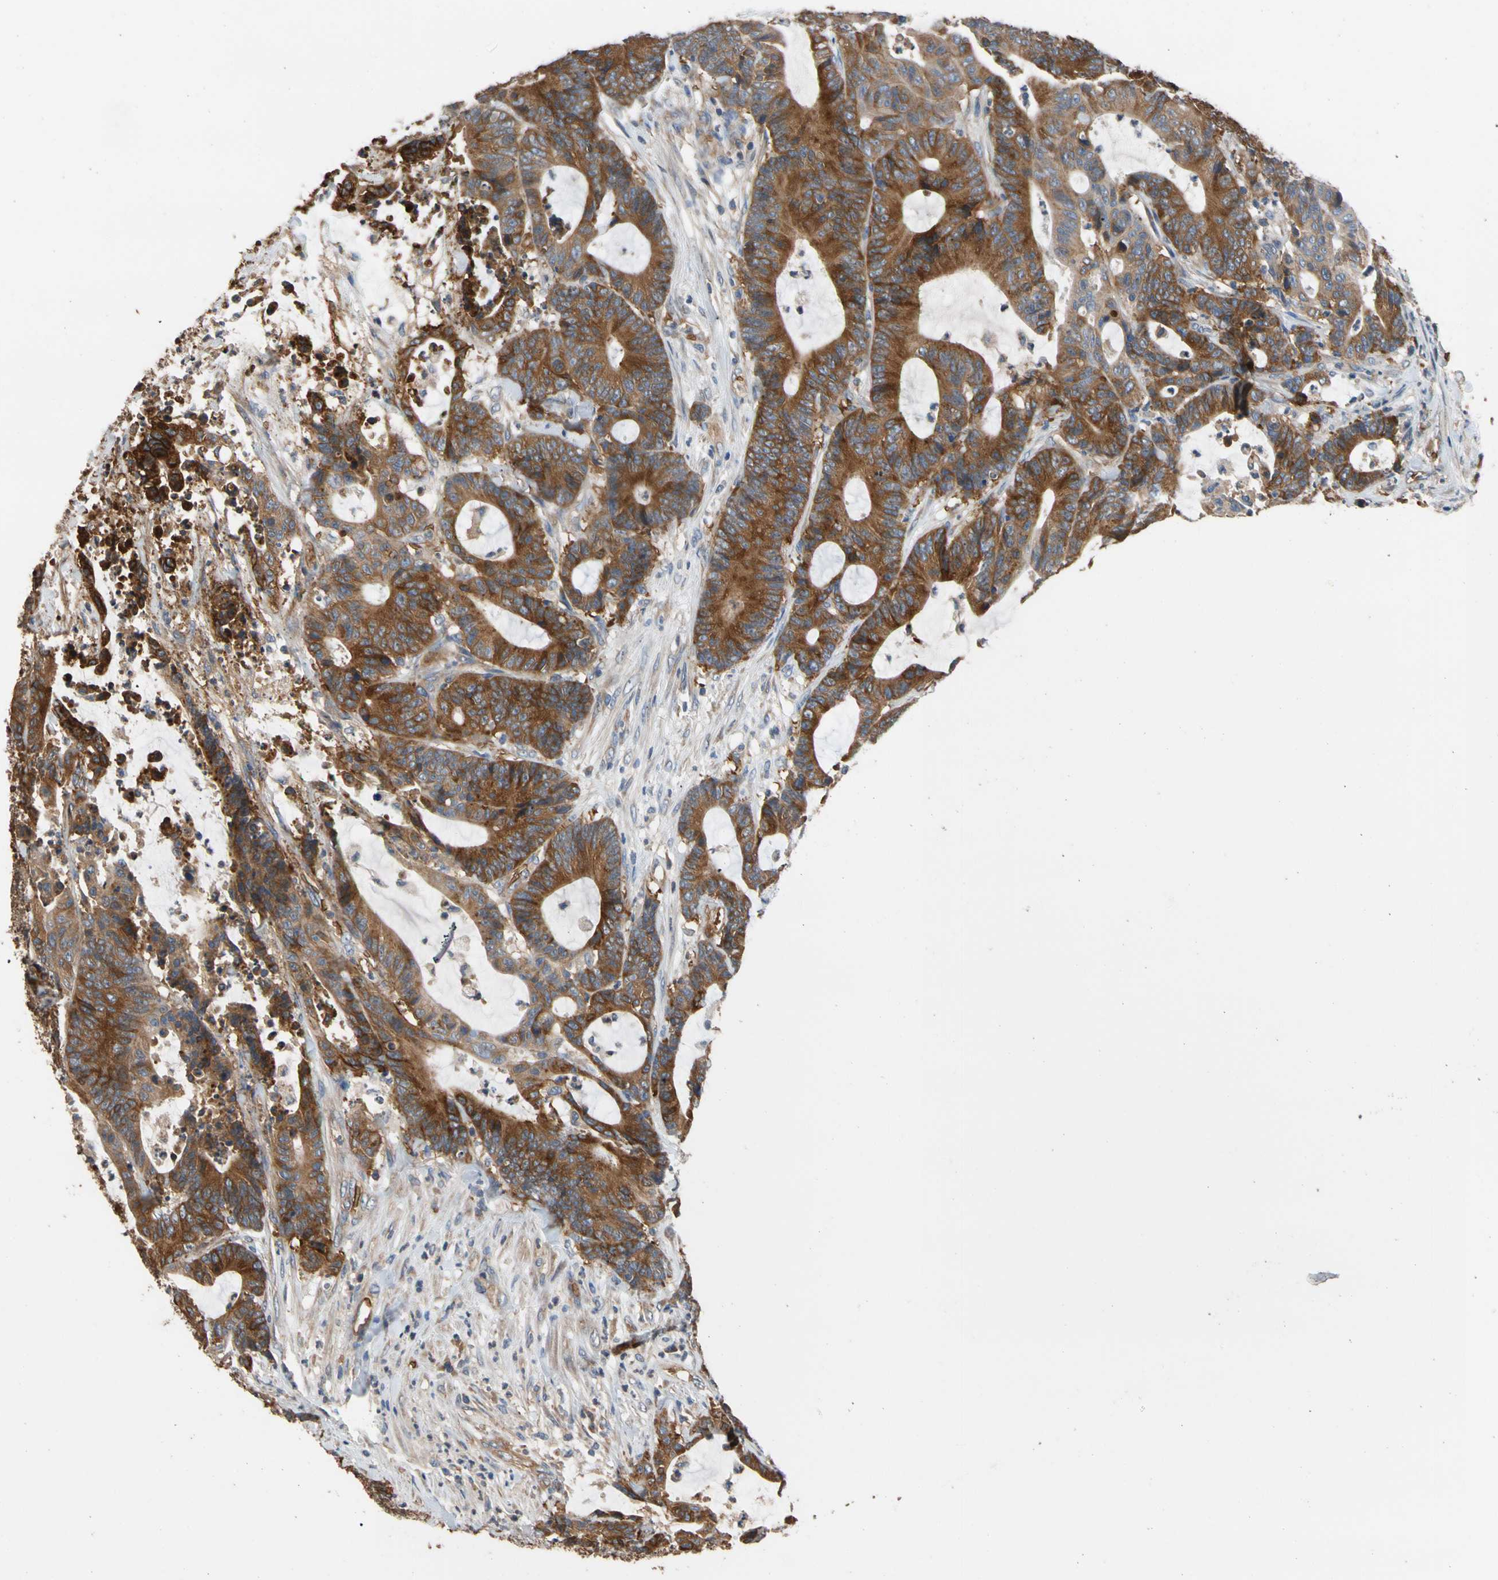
{"staining": {"intensity": "strong", "quantity": ">75%", "location": "cytoplasmic/membranous"}, "tissue": "colorectal cancer", "cell_type": "Tumor cells", "image_type": "cancer", "snomed": [{"axis": "morphology", "description": "Adenocarcinoma, NOS"}, {"axis": "topography", "description": "Colon"}], "caption": "High-magnification brightfield microscopy of colorectal cancer stained with DAB (brown) and counterstained with hematoxylin (blue). tumor cells exhibit strong cytoplasmic/membranous staining is appreciated in about>75% of cells.", "gene": "RIOK2", "patient": {"sex": "female", "age": 84}}